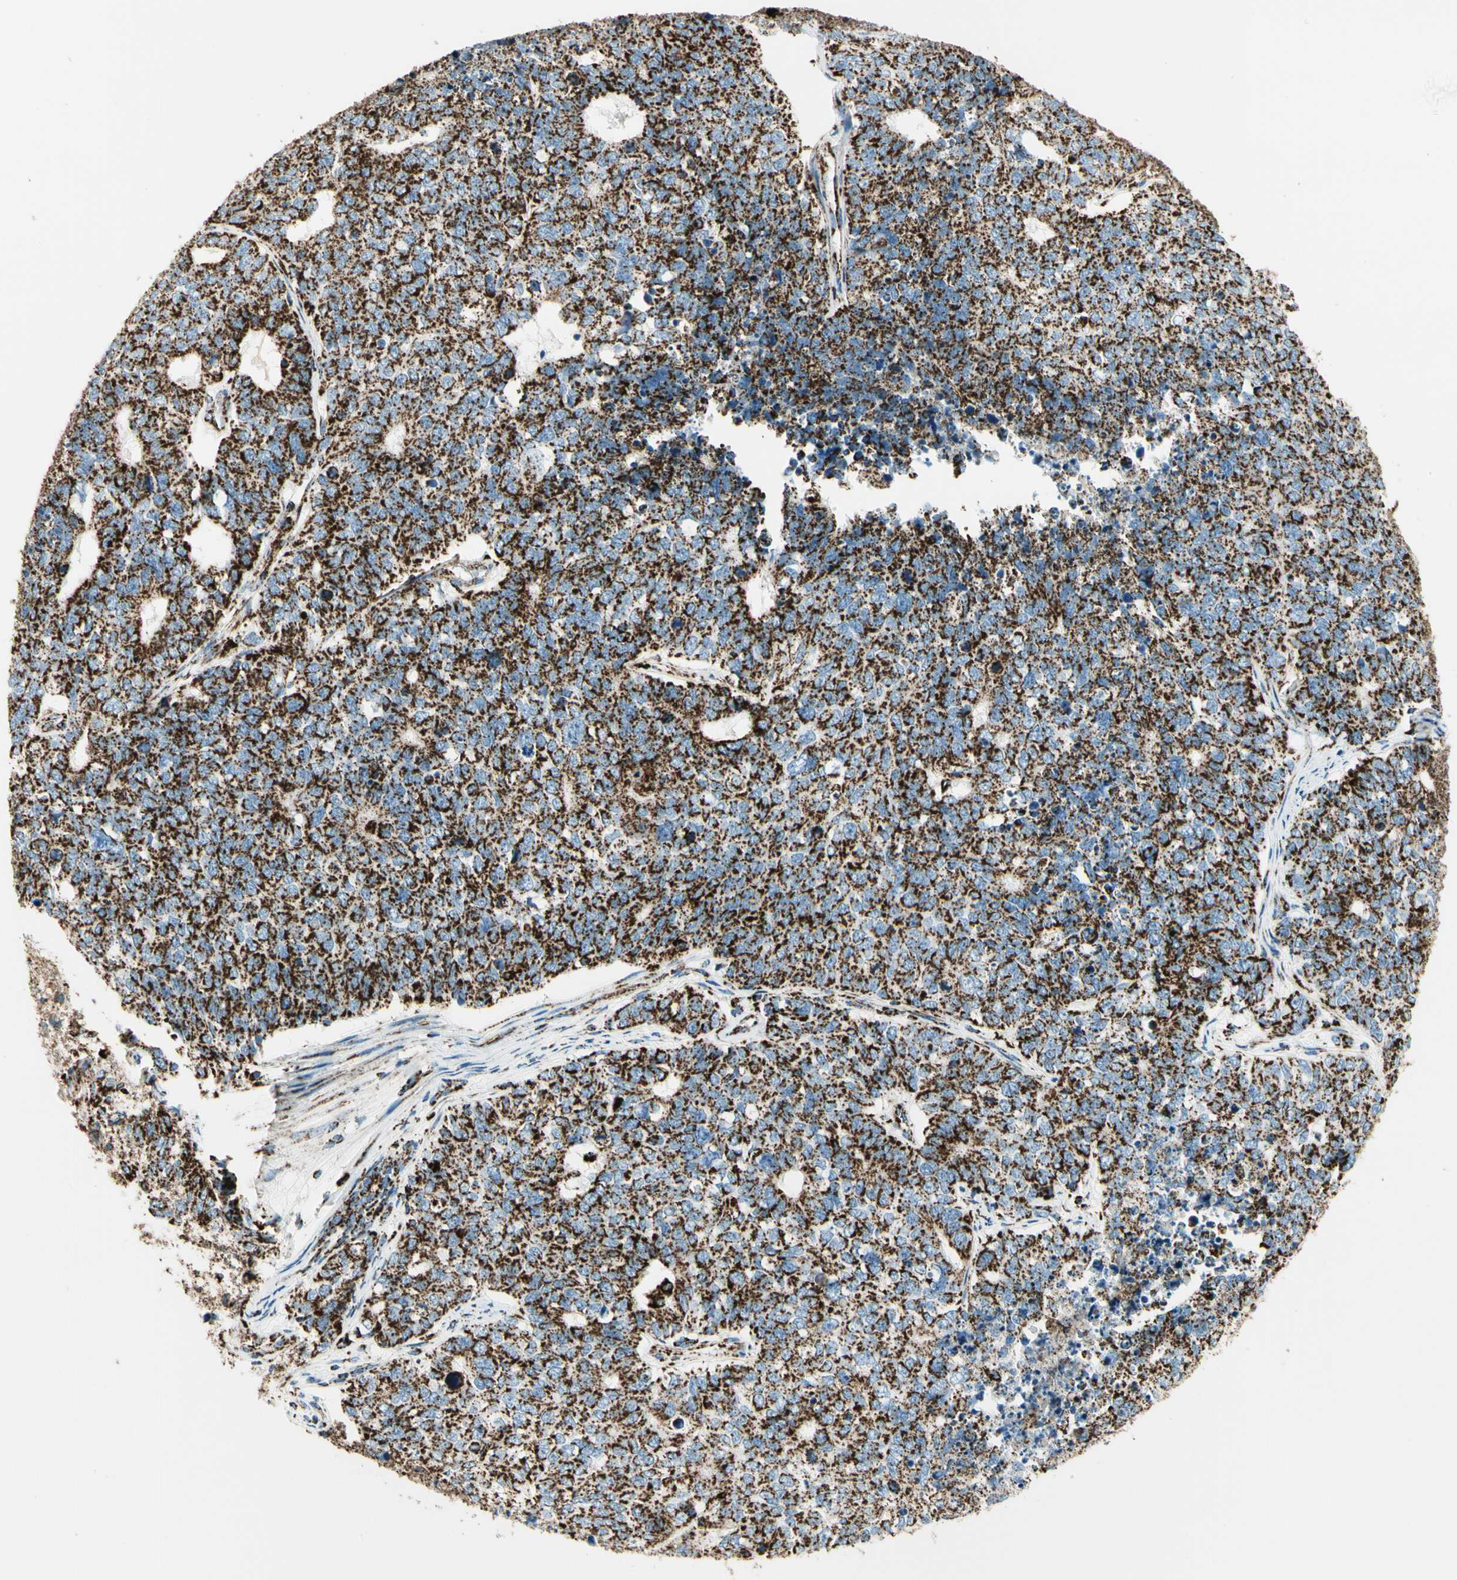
{"staining": {"intensity": "strong", "quantity": ">75%", "location": "cytoplasmic/membranous"}, "tissue": "cervical cancer", "cell_type": "Tumor cells", "image_type": "cancer", "snomed": [{"axis": "morphology", "description": "Squamous cell carcinoma, NOS"}, {"axis": "topography", "description": "Cervix"}], "caption": "Brown immunohistochemical staining in cervical cancer displays strong cytoplasmic/membranous expression in about >75% of tumor cells.", "gene": "ME2", "patient": {"sex": "female", "age": 63}}